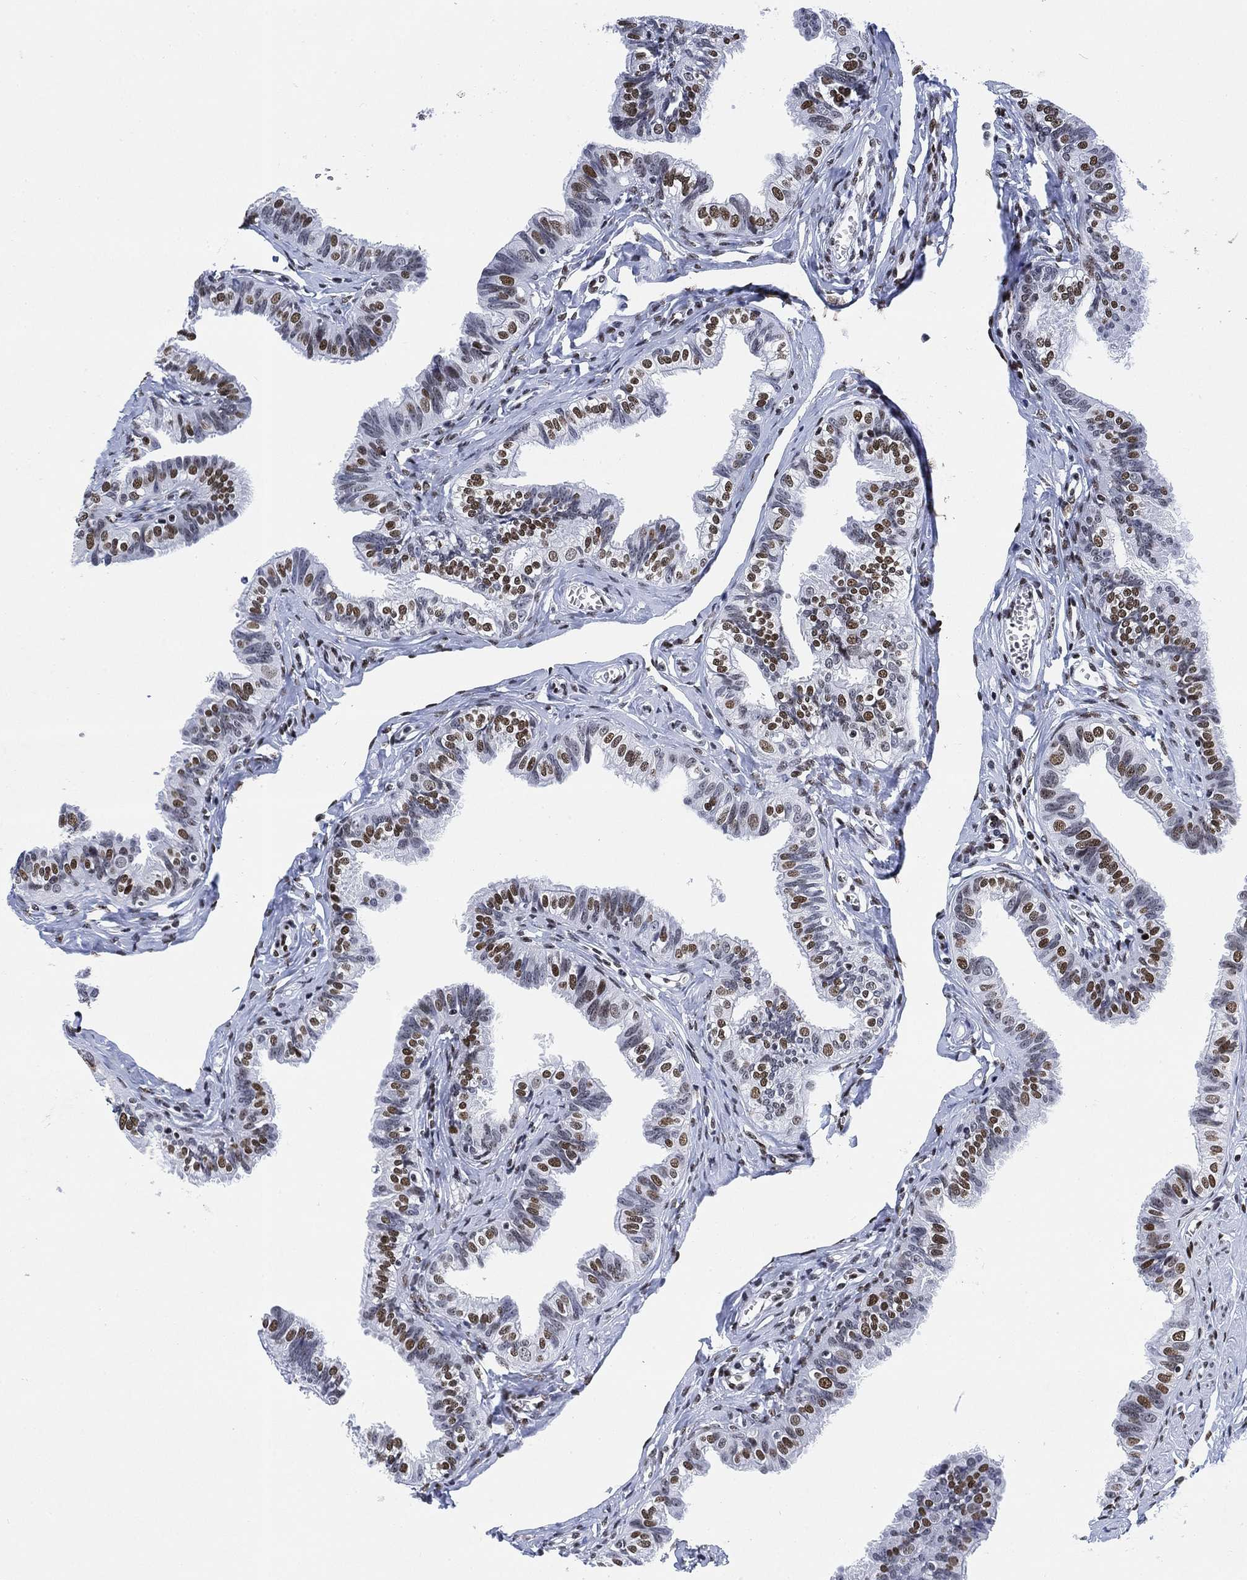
{"staining": {"intensity": "strong", "quantity": "25%-75%", "location": "nuclear"}, "tissue": "fallopian tube", "cell_type": "Glandular cells", "image_type": "normal", "snomed": [{"axis": "morphology", "description": "Normal tissue, NOS"}, {"axis": "topography", "description": "Fallopian tube"}], "caption": "The histopathology image reveals immunohistochemical staining of benign fallopian tube. There is strong nuclear positivity is seen in about 25%-75% of glandular cells. (DAB IHC, brown staining for protein, blue staining for nuclei).", "gene": "H1", "patient": {"sex": "female", "age": 54}}